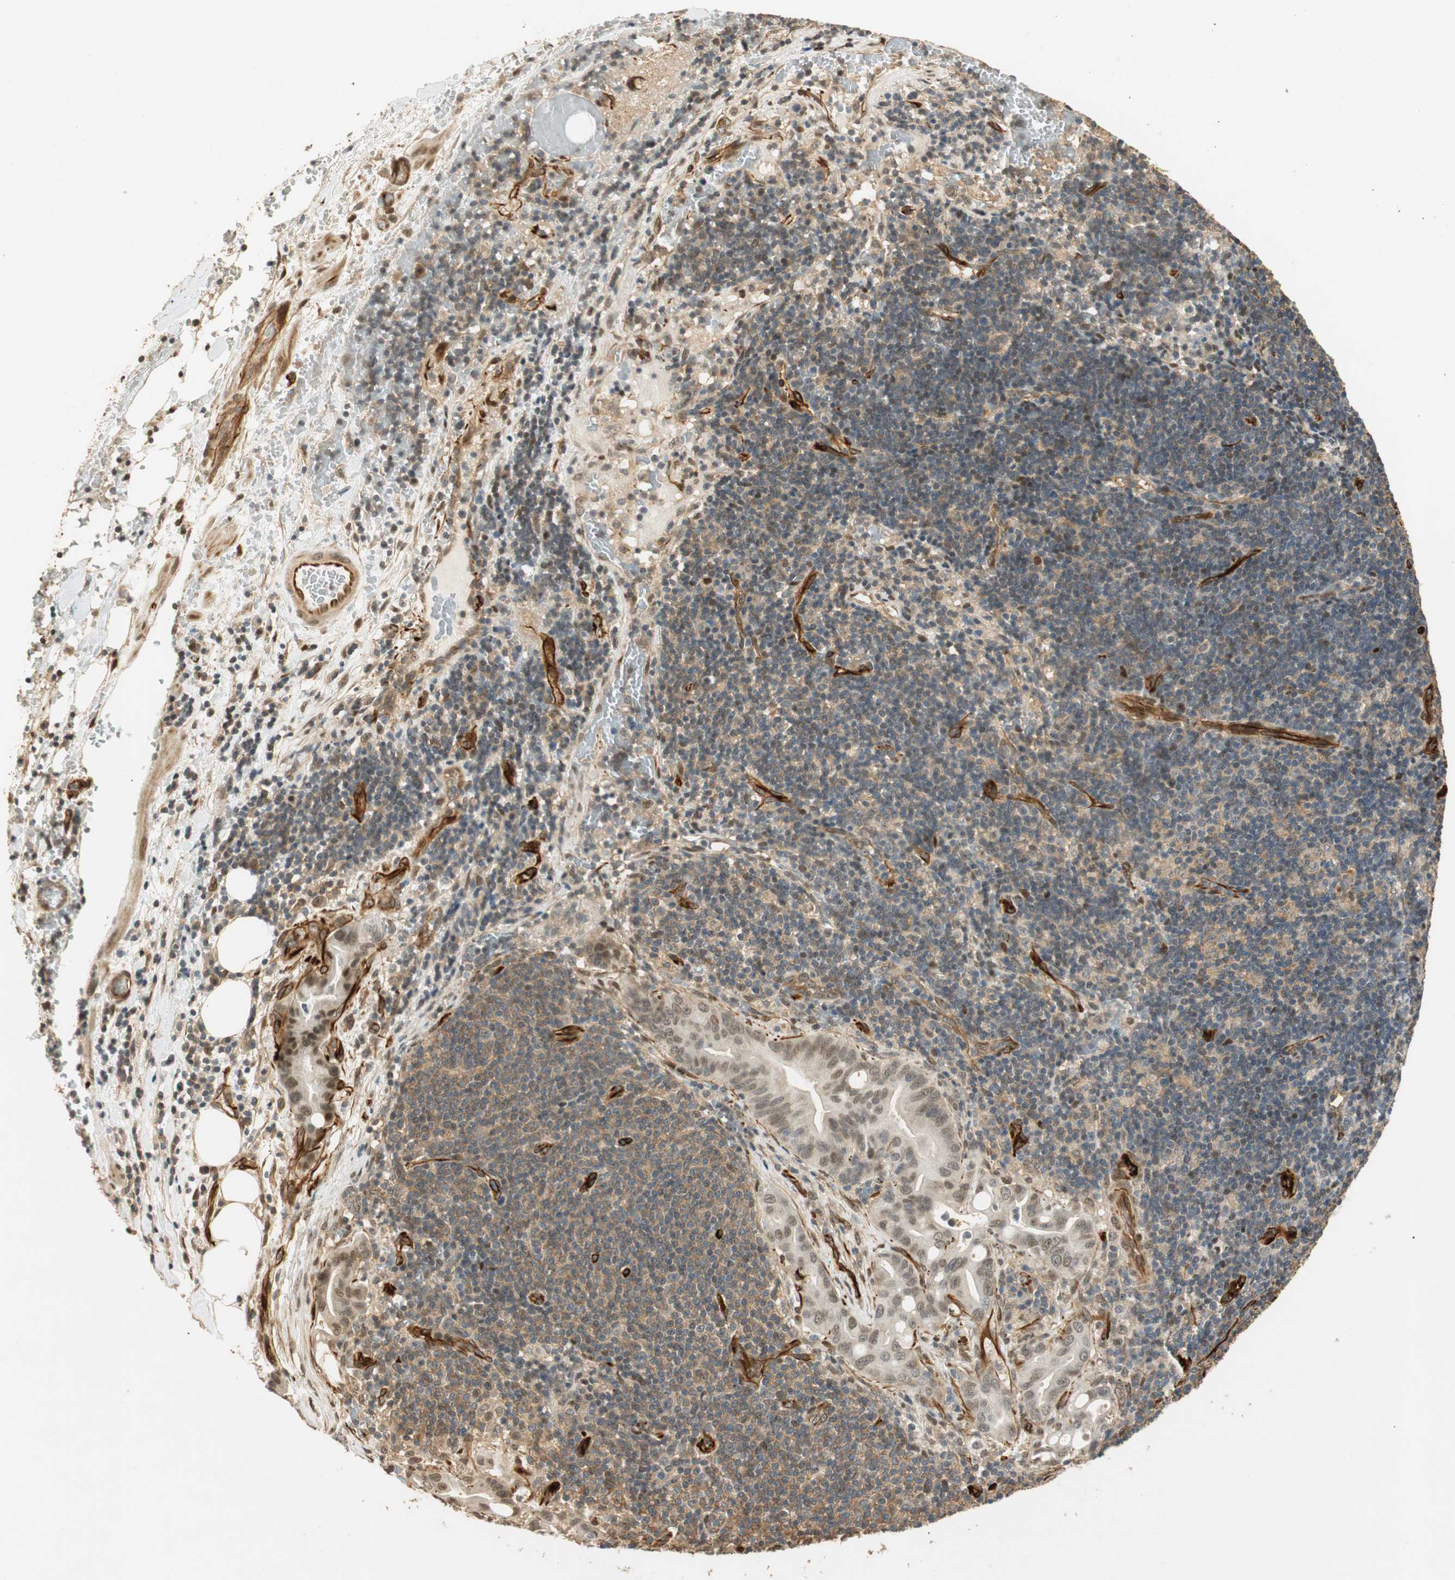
{"staining": {"intensity": "weak", "quantity": "25%-75%", "location": "cytoplasmic/membranous,nuclear"}, "tissue": "liver cancer", "cell_type": "Tumor cells", "image_type": "cancer", "snomed": [{"axis": "morphology", "description": "Cholangiocarcinoma"}, {"axis": "topography", "description": "Liver"}], "caption": "Weak cytoplasmic/membranous and nuclear expression is identified in about 25%-75% of tumor cells in liver cholangiocarcinoma.", "gene": "NES", "patient": {"sex": "female", "age": 68}}